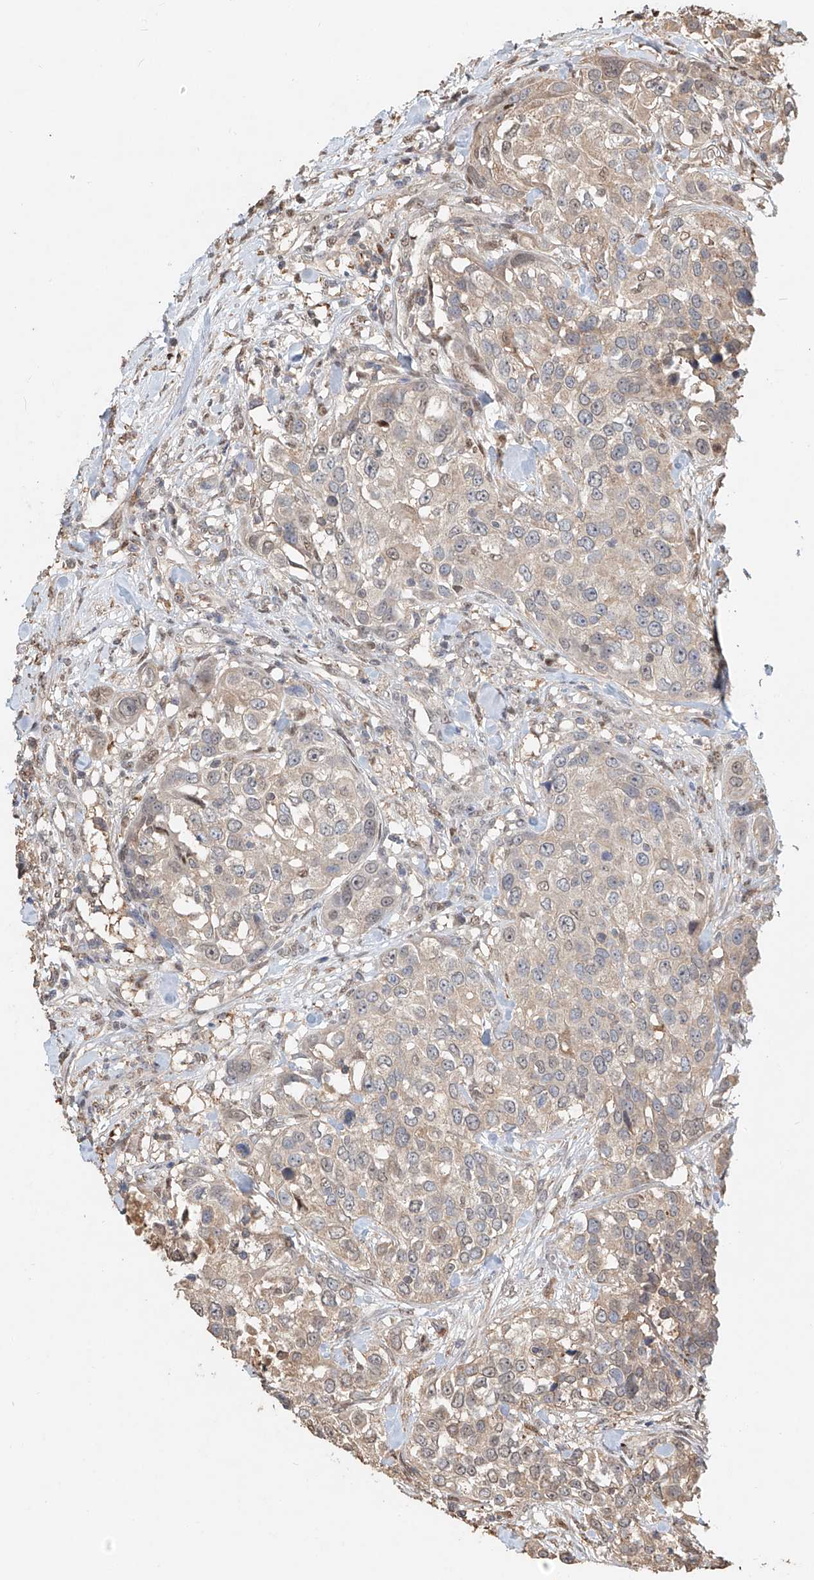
{"staining": {"intensity": "weak", "quantity": "<25%", "location": "cytoplasmic/membranous"}, "tissue": "urothelial cancer", "cell_type": "Tumor cells", "image_type": "cancer", "snomed": [{"axis": "morphology", "description": "Urothelial carcinoma, High grade"}, {"axis": "topography", "description": "Urinary bladder"}], "caption": "Immunohistochemistry of human urothelial cancer exhibits no staining in tumor cells. The staining is performed using DAB brown chromogen with nuclei counter-stained in using hematoxylin.", "gene": "RMND1", "patient": {"sex": "female", "age": 80}}